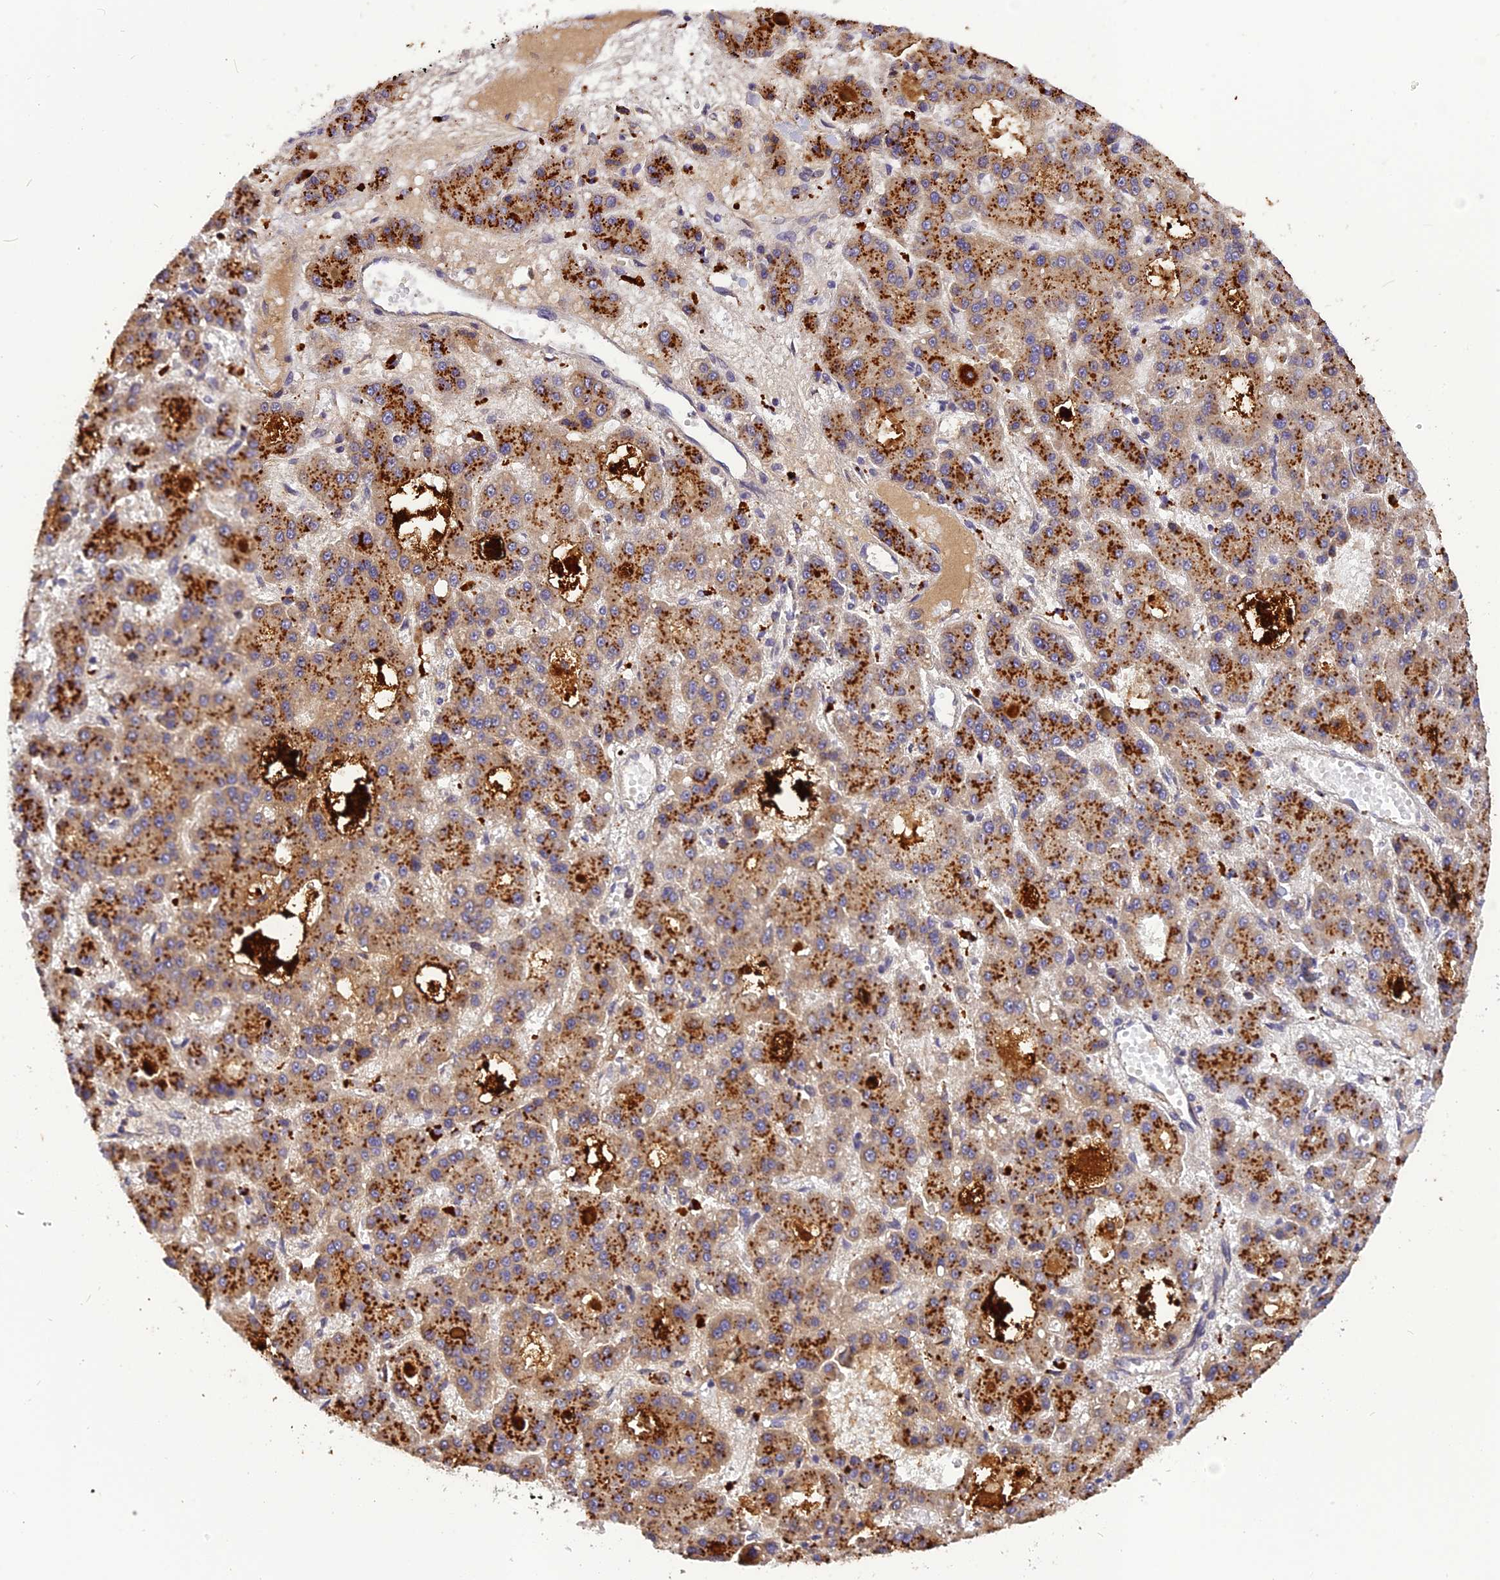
{"staining": {"intensity": "strong", "quantity": "25%-75%", "location": "cytoplasmic/membranous"}, "tissue": "liver cancer", "cell_type": "Tumor cells", "image_type": "cancer", "snomed": [{"axis": "morphology", "description": "Carcinoma, Hepatocellular, NOS"}, {"axis": "topography", "description": "Liver"}], "caption": "Brown immunohistochemical staining in human liver hepatocellular carcinoma reveals strong cytoplasmic/membranous positivity in about 25%-75% of tumor cells.", "gene": "FNIP2", "patient": {"sex": "male", "age": 70}}